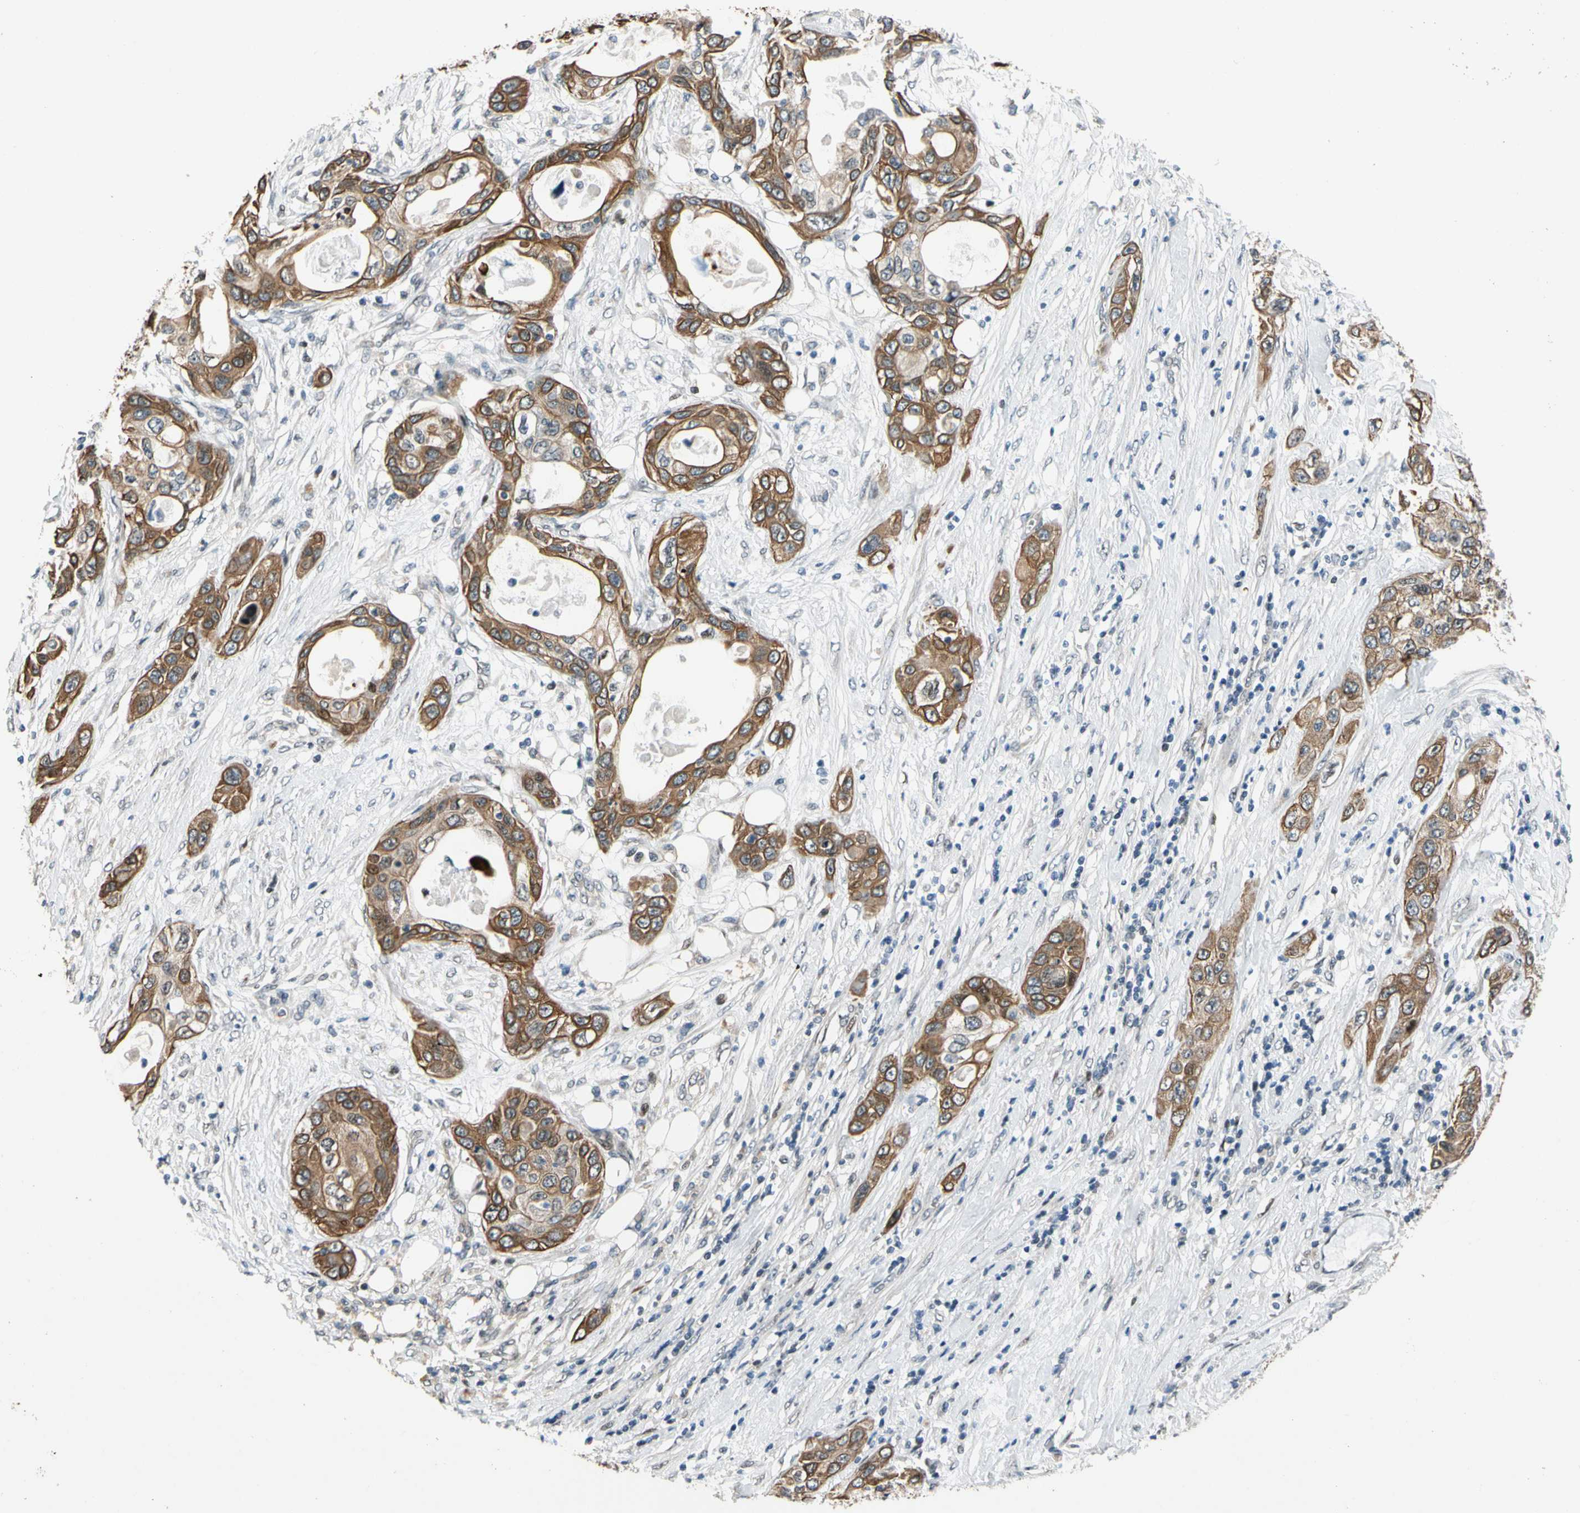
{"staining": {"intensity": "moderate", "quantity": ">75%", "location": "cytoplasmic/membranous"}, "tissue": "pancreatic cancer", "cell_type": "Tumor cells", "image_type": "cancer", "snomed": [{"axis": "morphology", "description": "Adenocarcinoma, NOS"}, {"axis": "topography", "description": "Pancreas"}], "caption": "A brown stain shows moderate cytoplasmic/membranous expression of a protein in adenocarcinoma (pancreatic) tumor cells.", "gene": "ZNF184", "patient": {"sex": "female", "age": 70}}